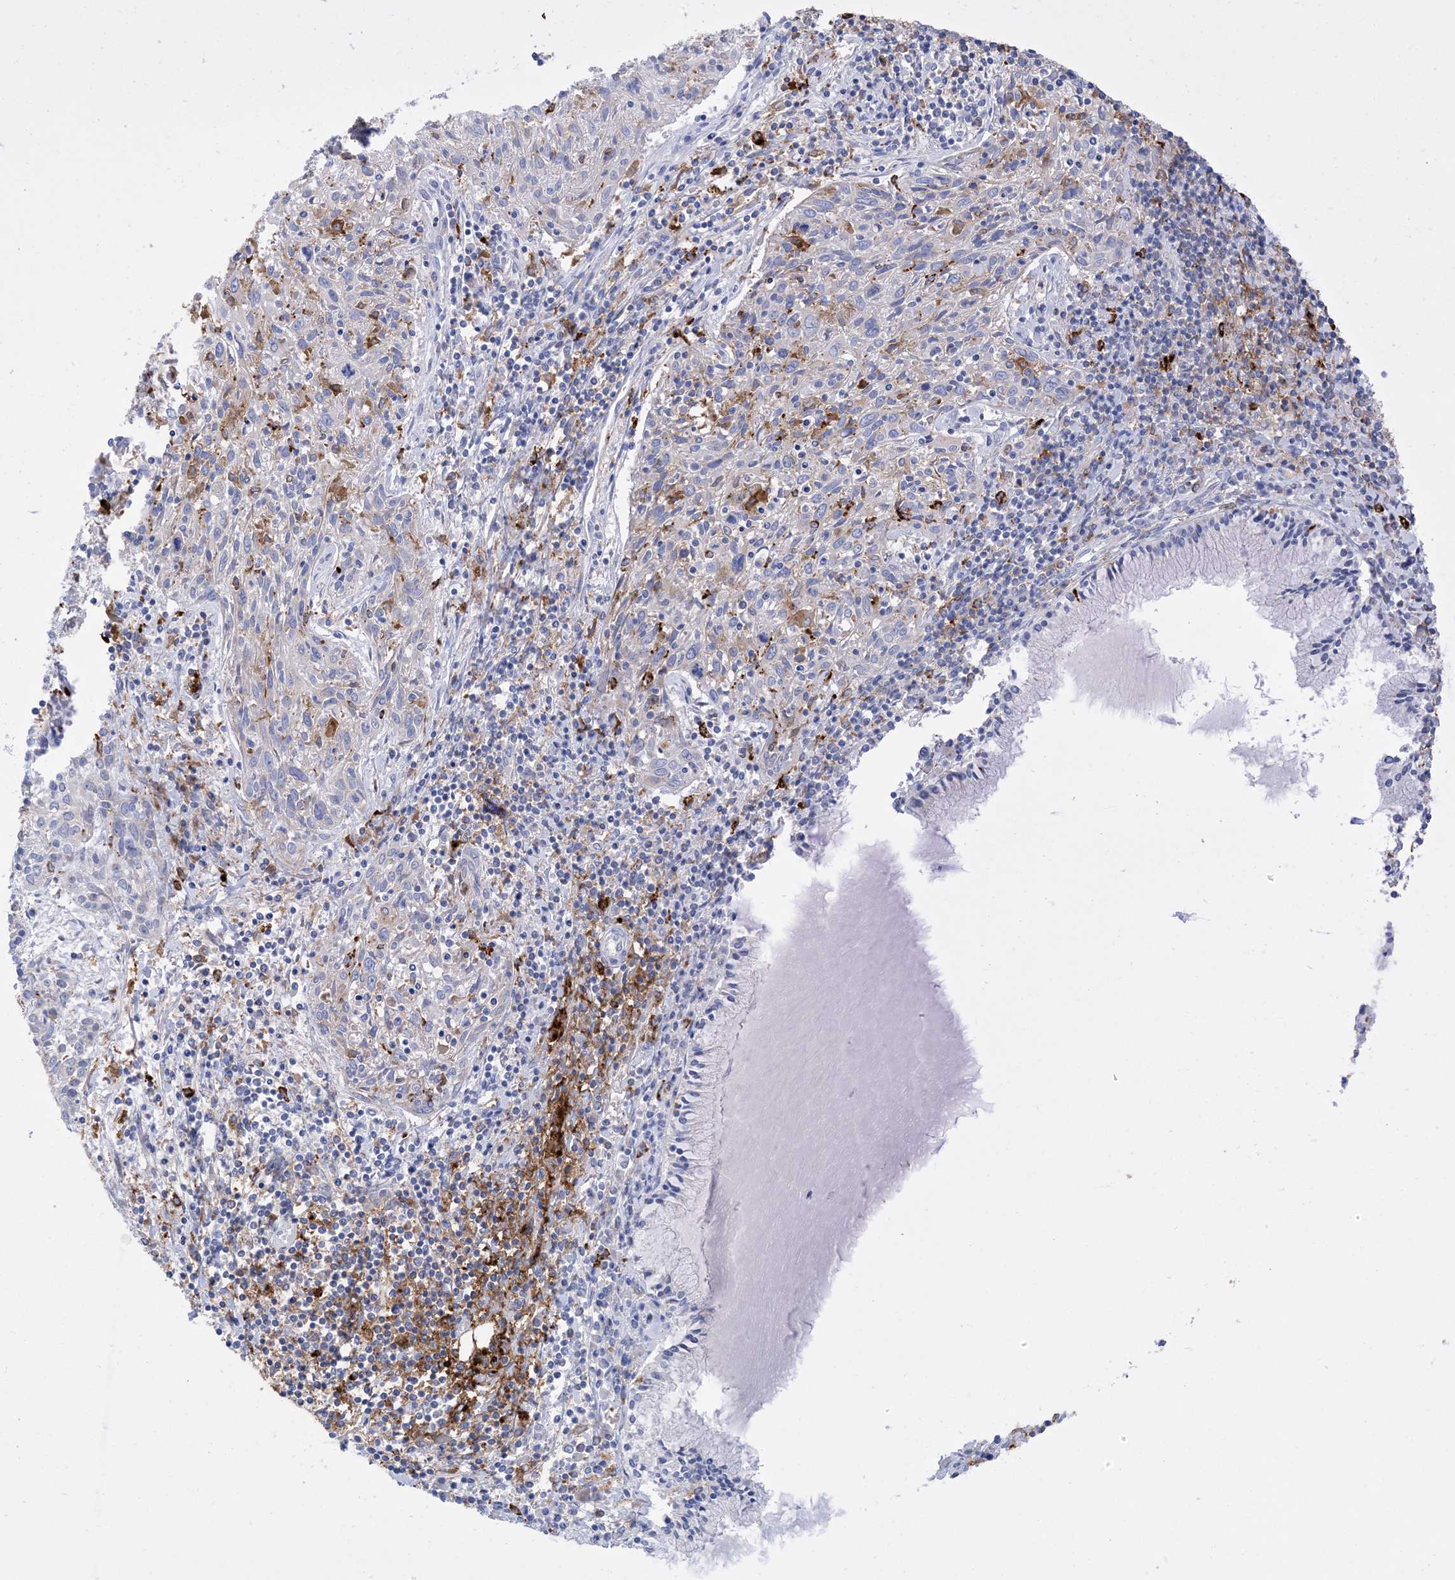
{"staining": {"intensity": "negative", "quantity": "none", "location": "none"}, "tissue": "cervical cancer", "cell_type": "Tumor cells", "image_type": "cancer", "snomed": [{"axis": "morphology", "description": "Squamous cell carcinoma, NOS"}, {"axis": "topography", "description": "Cervix"}], "caption": "Cervical cancer (squamous cell carcinoma) was stained to show a protein in brown. There is no significant positivity in tumor cells. (DAB (3,3'-diaminobenzidine) immunohistochemistry (IHC) visualized using brightfield microscopy, high magnification).", "gene": "DPH3", "patient": {"sex": "female", "age": 51}}